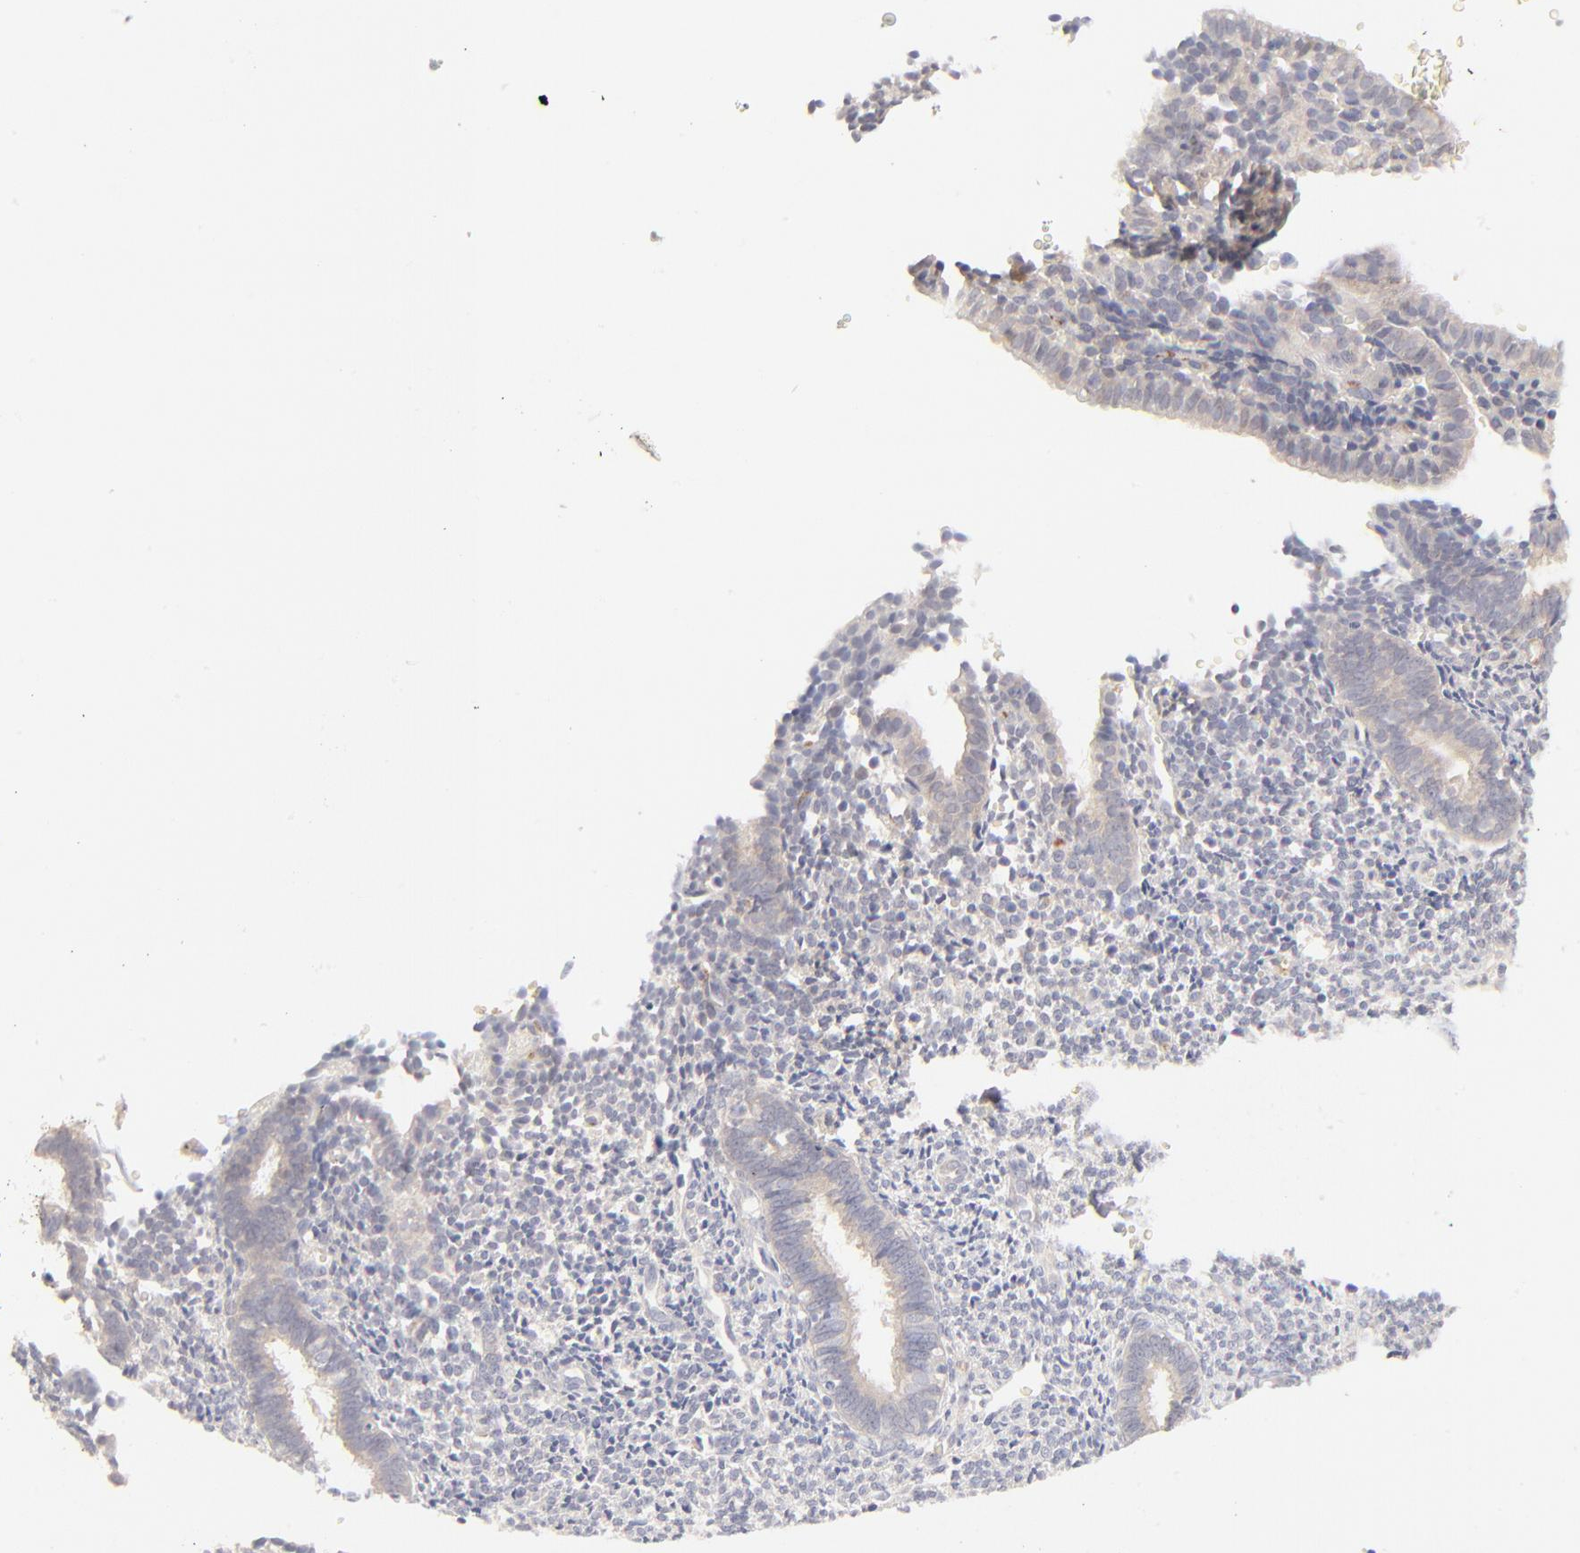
{"staining": {"intensity": "negative", "quantity": "none", "location": "none"}, "tissue": "endometrium", "cell_type": "Cells in endometrial stroma", "image_type": "normal", "snomed": [{"axis": "morphology", "description": "Normal tissue, NOS"}, {"axis": "topography", "description": "Endometrium"}], "caption": "Endometrium was stained to show a protein in brown. There is no significant positivity in cells in endometrial stroma.", "gene": "NKX2", "patient": {"sex": "female", "age": 27}}